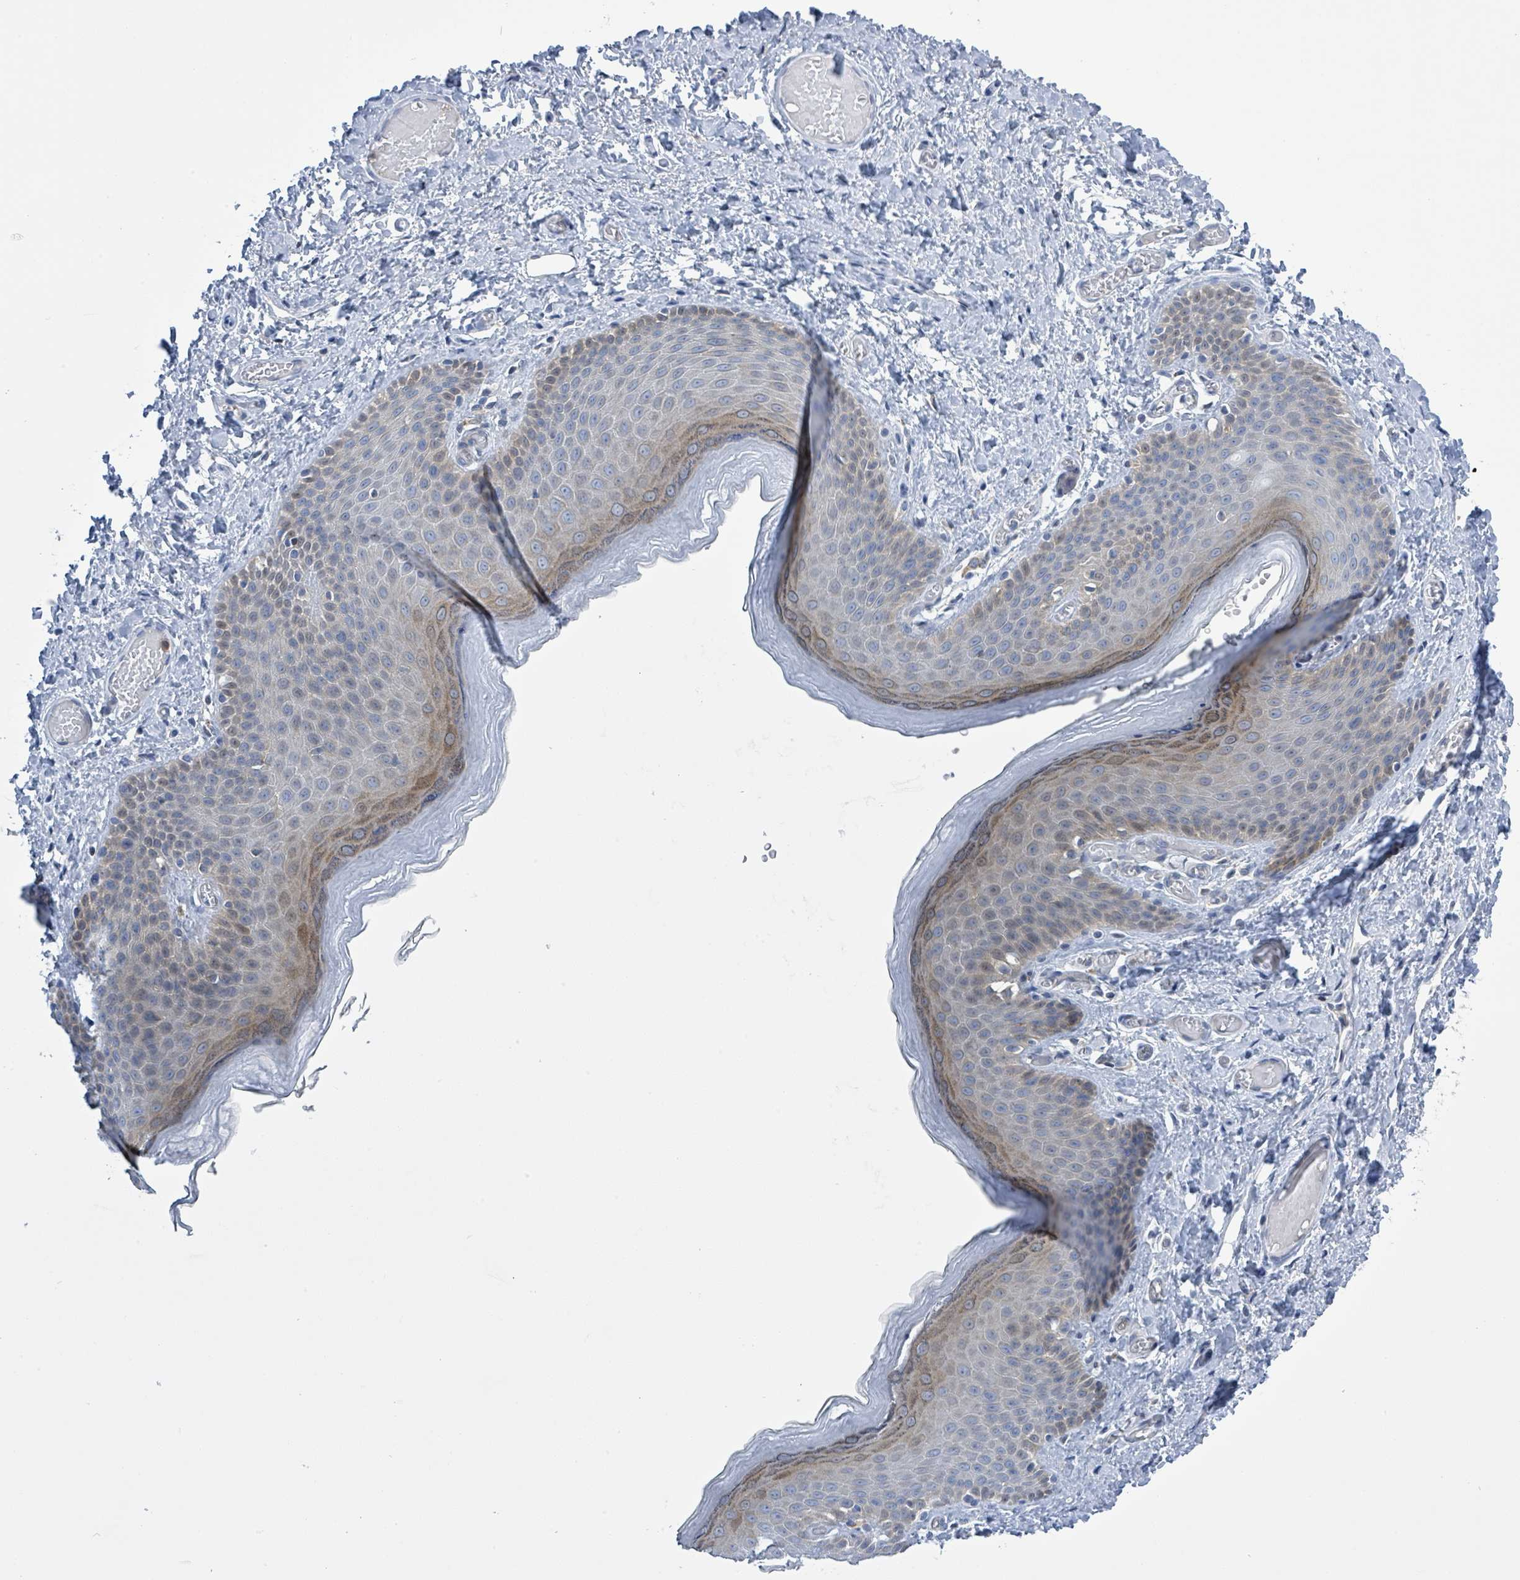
{"staining": {"intensity": "moderate", "quantity": "<25%", "location": "cytoplasmic/membranous"}, "tissue": "skin", "cell_type": "Epidermal cells", "image_type": "normal", "snomed": [{"axis": "morphology", "description": "Normal tissue, NOS"}, {"axis": "topography", "description": "Anal"}], "caption": "There is low levels of moderate cytoplasmic/membranous staining in epidermal cells of unremarkable skin, as demonstrated by immunohistochemical staining (brown color).", "gene": "DGKZ", "patient": {"sex": "female", "age": 40}}